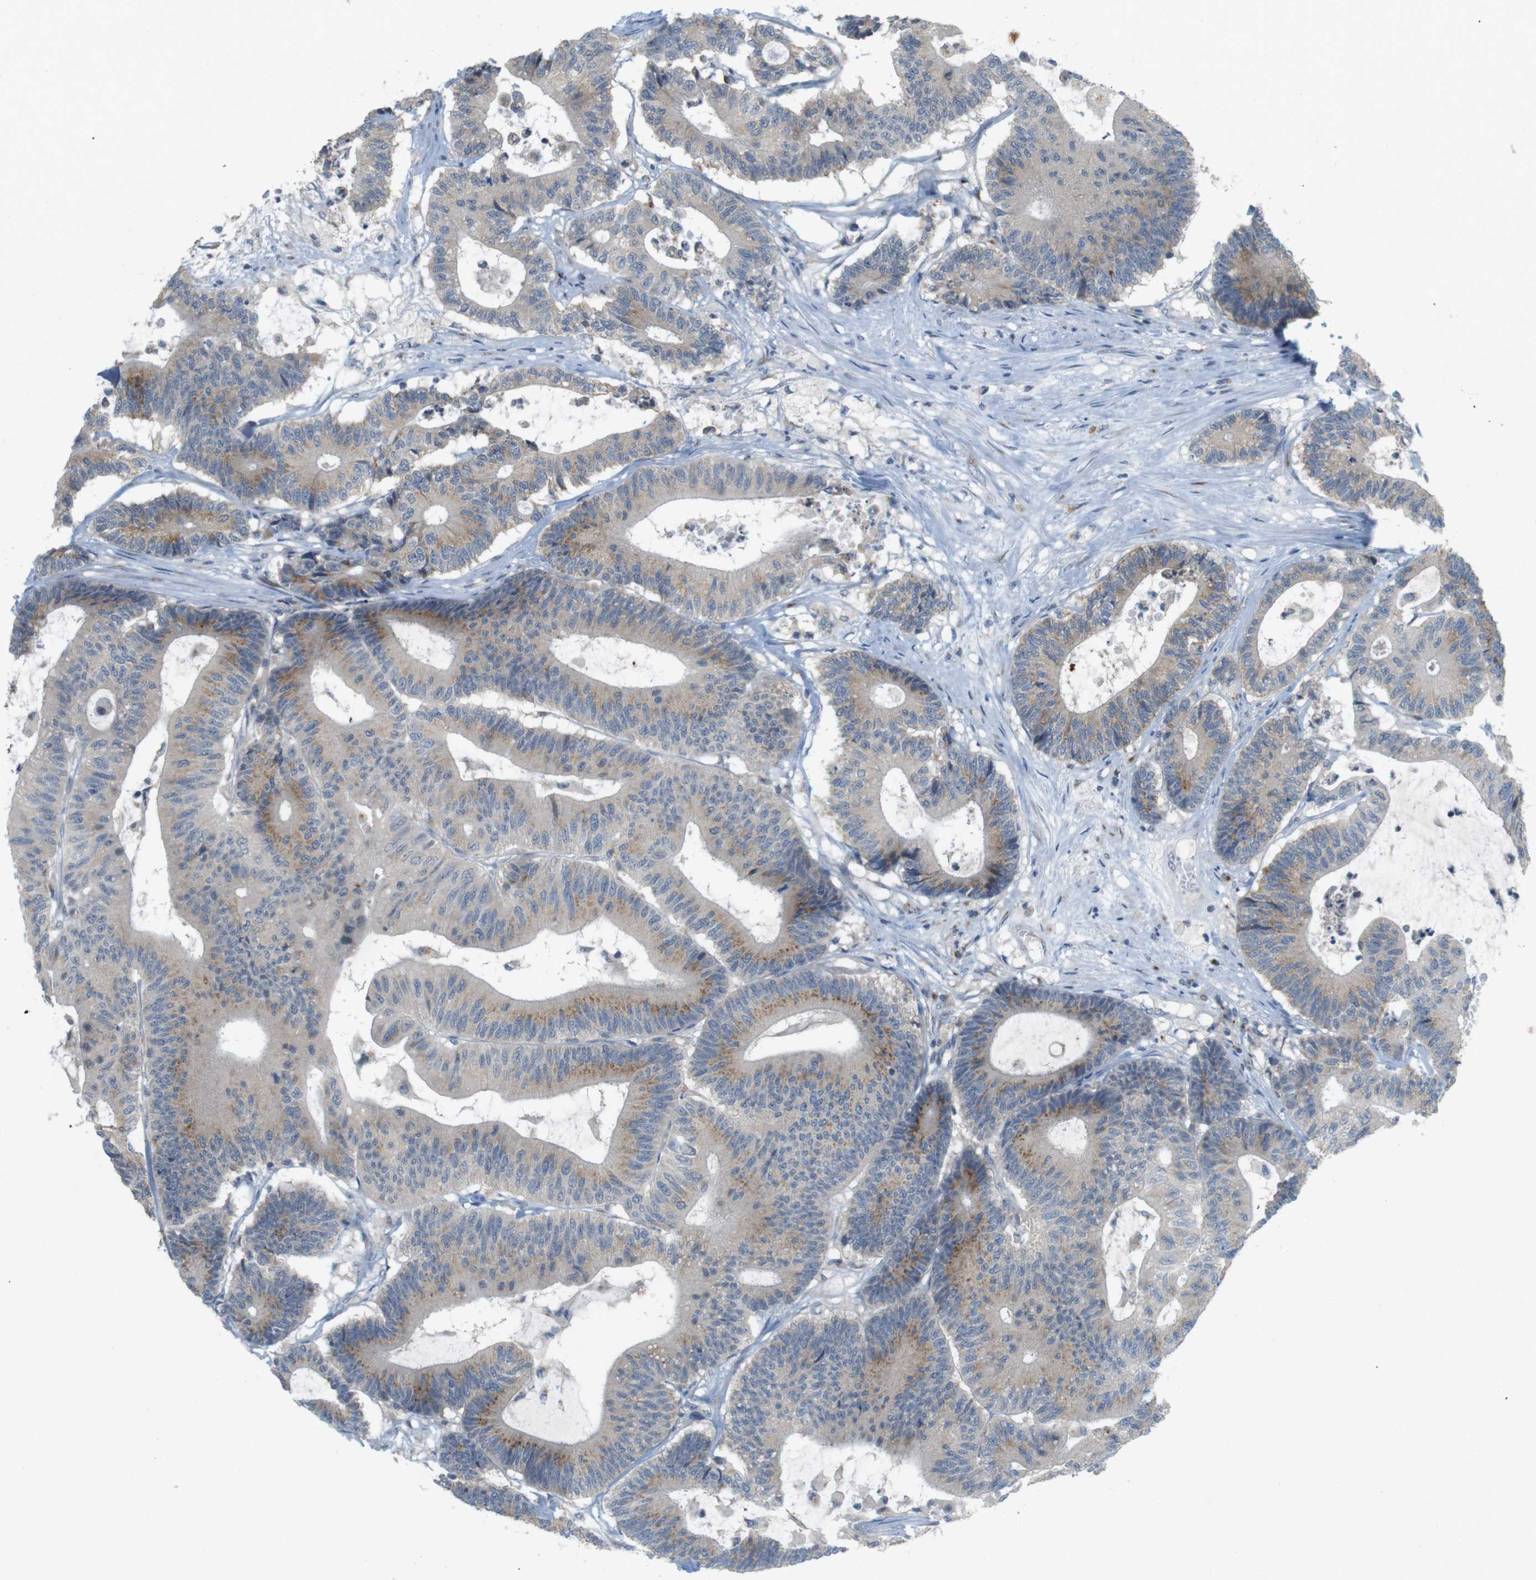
{"staining": {"intensity": "moderate", "quantity": ">75%", "location": "cytoplasmic/membranous"}, "tissue": "colorectal cancer", "cell_type": "Tumor cells", "image_type": "cancer", "snomed": [{"axis": "morphology", "description": "Adenocarcinoma, NOS"}, {"axis": "topography", "description": "Colon"}], "caption": "Colorectal cancer stained with immunohistochemistry (IHC) exhibits moderate cytoplasmic/membranous expression in approximately >75% of tumor cells.", "gene": "YIPF3", "patient": {"sex": "female", "age": 84}}